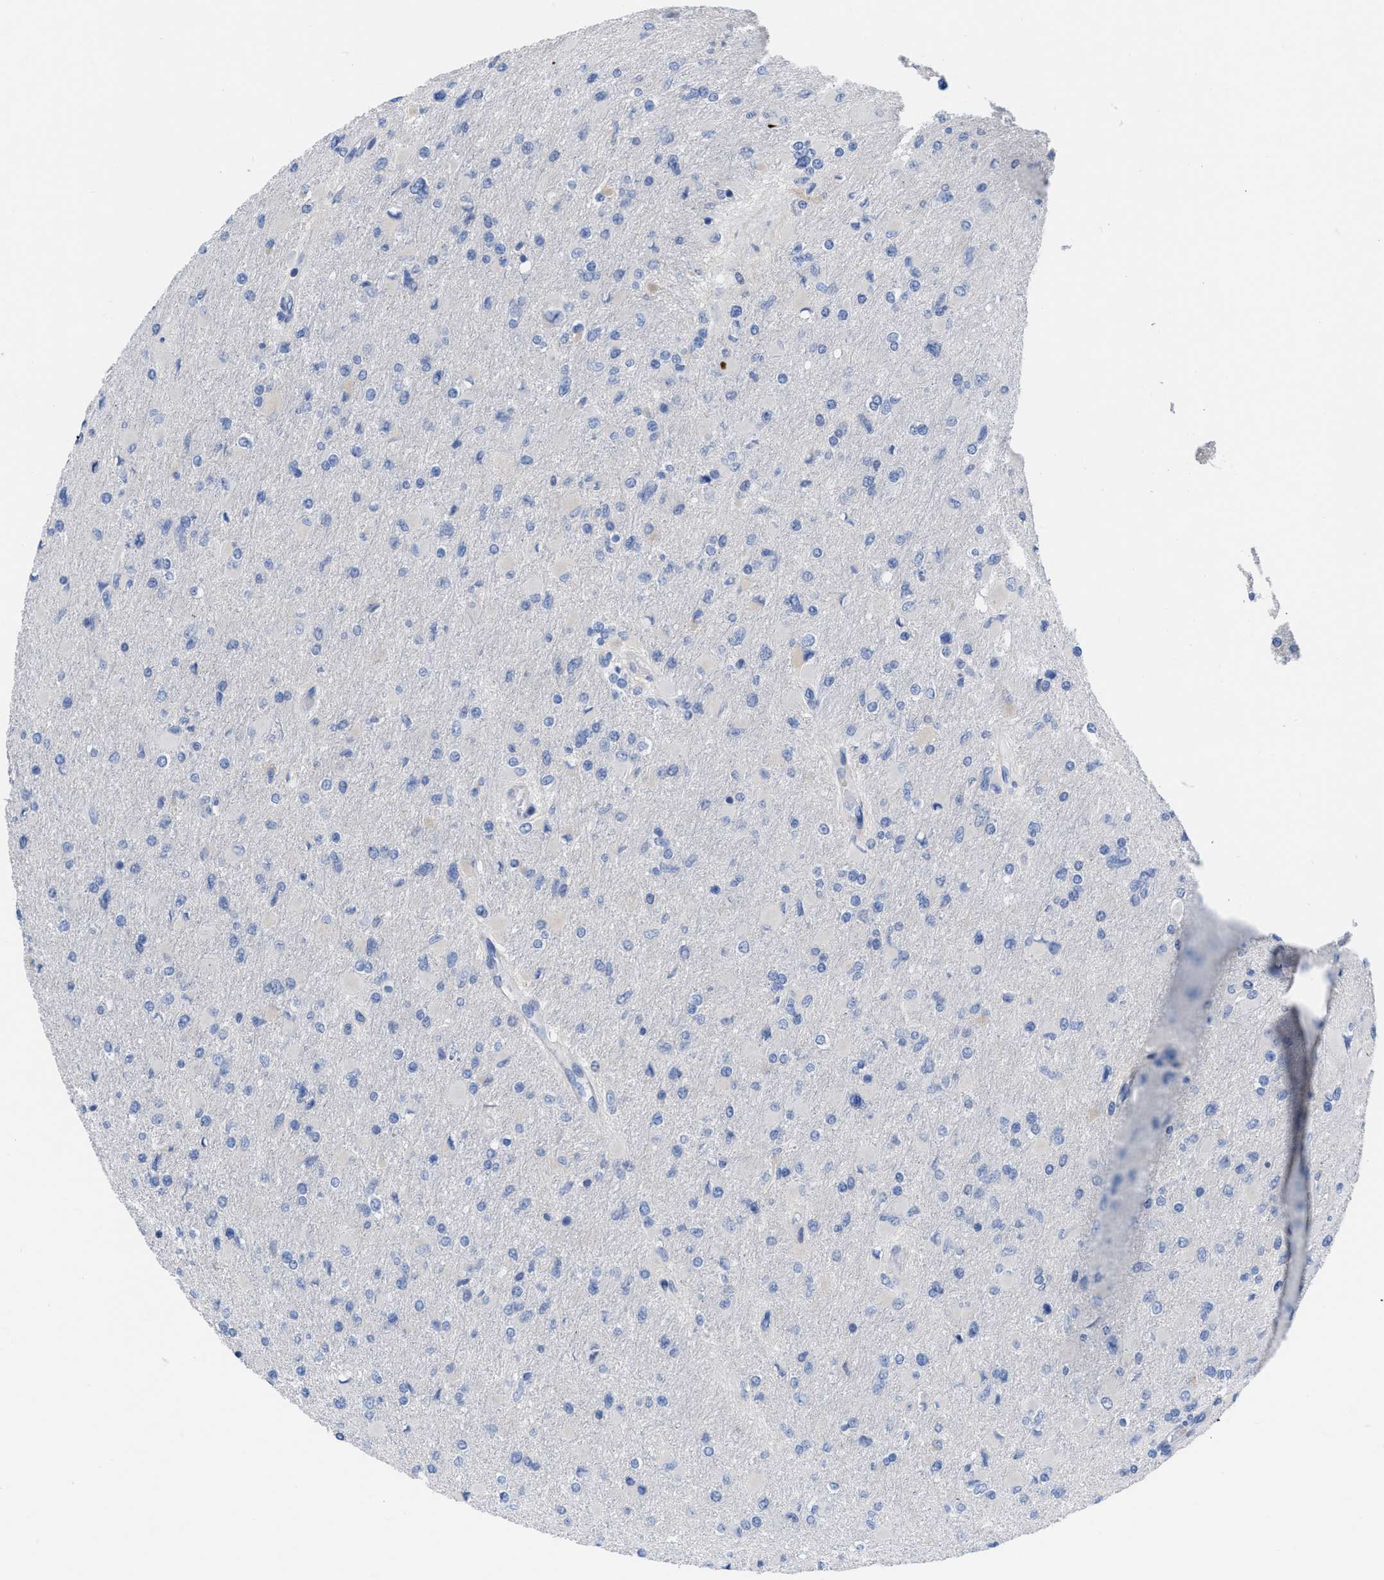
{"staining": {"intensity": "negative", "quantity": "none", "location": "none"}, "tissue": "glioma", "cell_type": "Tumor cells", "image_type": "cancer", "snomed": [{"axis": "morphology", "description": "Glioma, malignant, High grade"}, {"axis": "topography", "description": "Cerebral cortex"}], "caption": "This image is of glioma stained with IHC to label a protein in brown with the nuclei are counter-stained blue. There is no staining in tumor cells.", "gene": "PRMT2", "patient": {"sex": "female", "age": 36}}